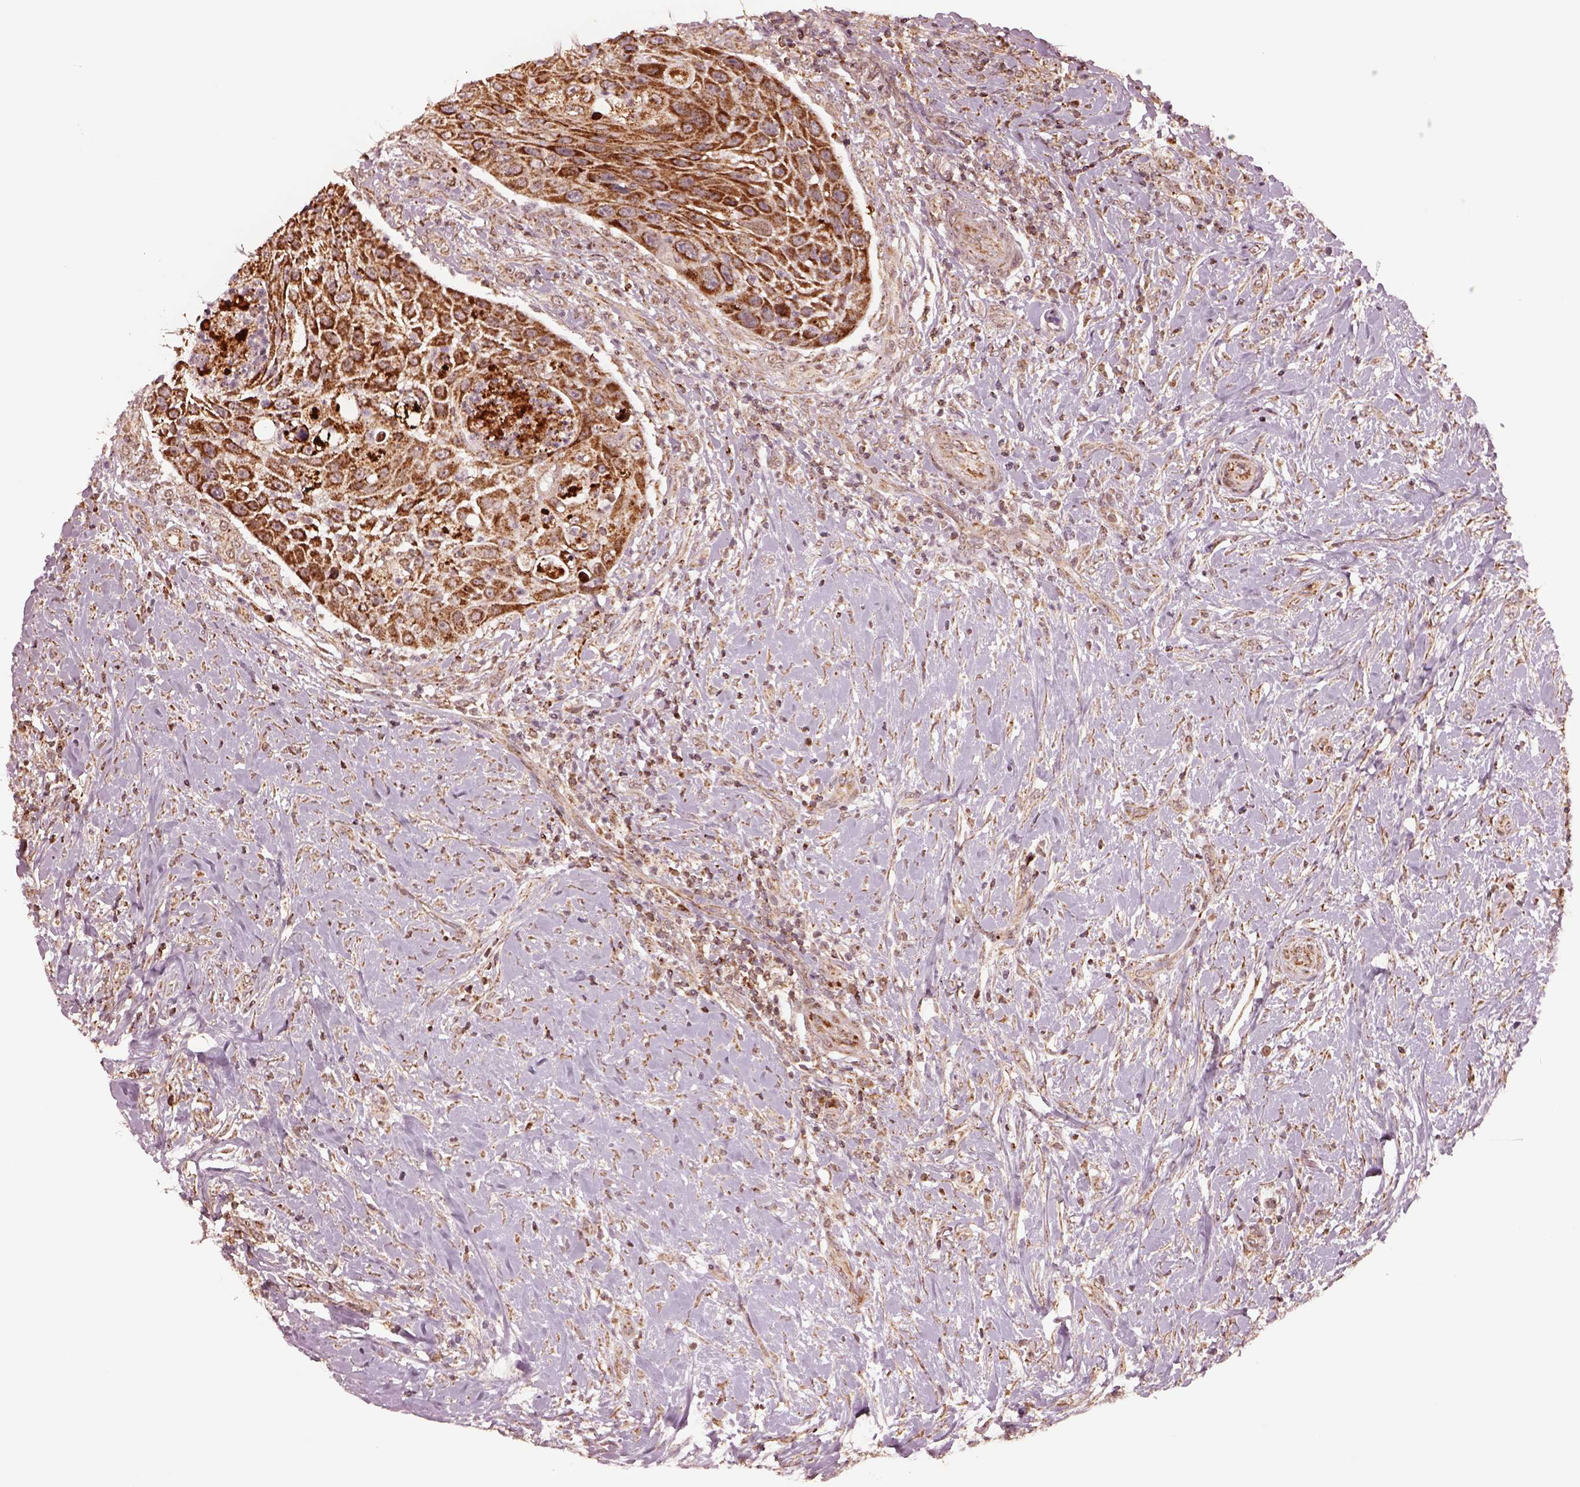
{"staining": {"intensity": "strong", "quantity": ">75%", "location": "cytoplasmic/membranous"}, "tissue": "head and neck cancer", "cell_type": "Tumor cells", "image_type": "cancer", "snomed": [{"axis": "morphology", "description": "Squamous cell carcinoma, NOS"}, {"axis": "topography", "description": "Head-Neck"}], "caption": "Immunohistochemistry (IHC) of head and neck cancer (squamous cell carcinoma) displays high levels of strong cytoplasmic/membranous positivity in approximately >75% of tumor cells. (IHC, brightfield microscopy, high magnification).", "gene": "SEL1L3", "patient": {"sex": "male", "age": 69}}